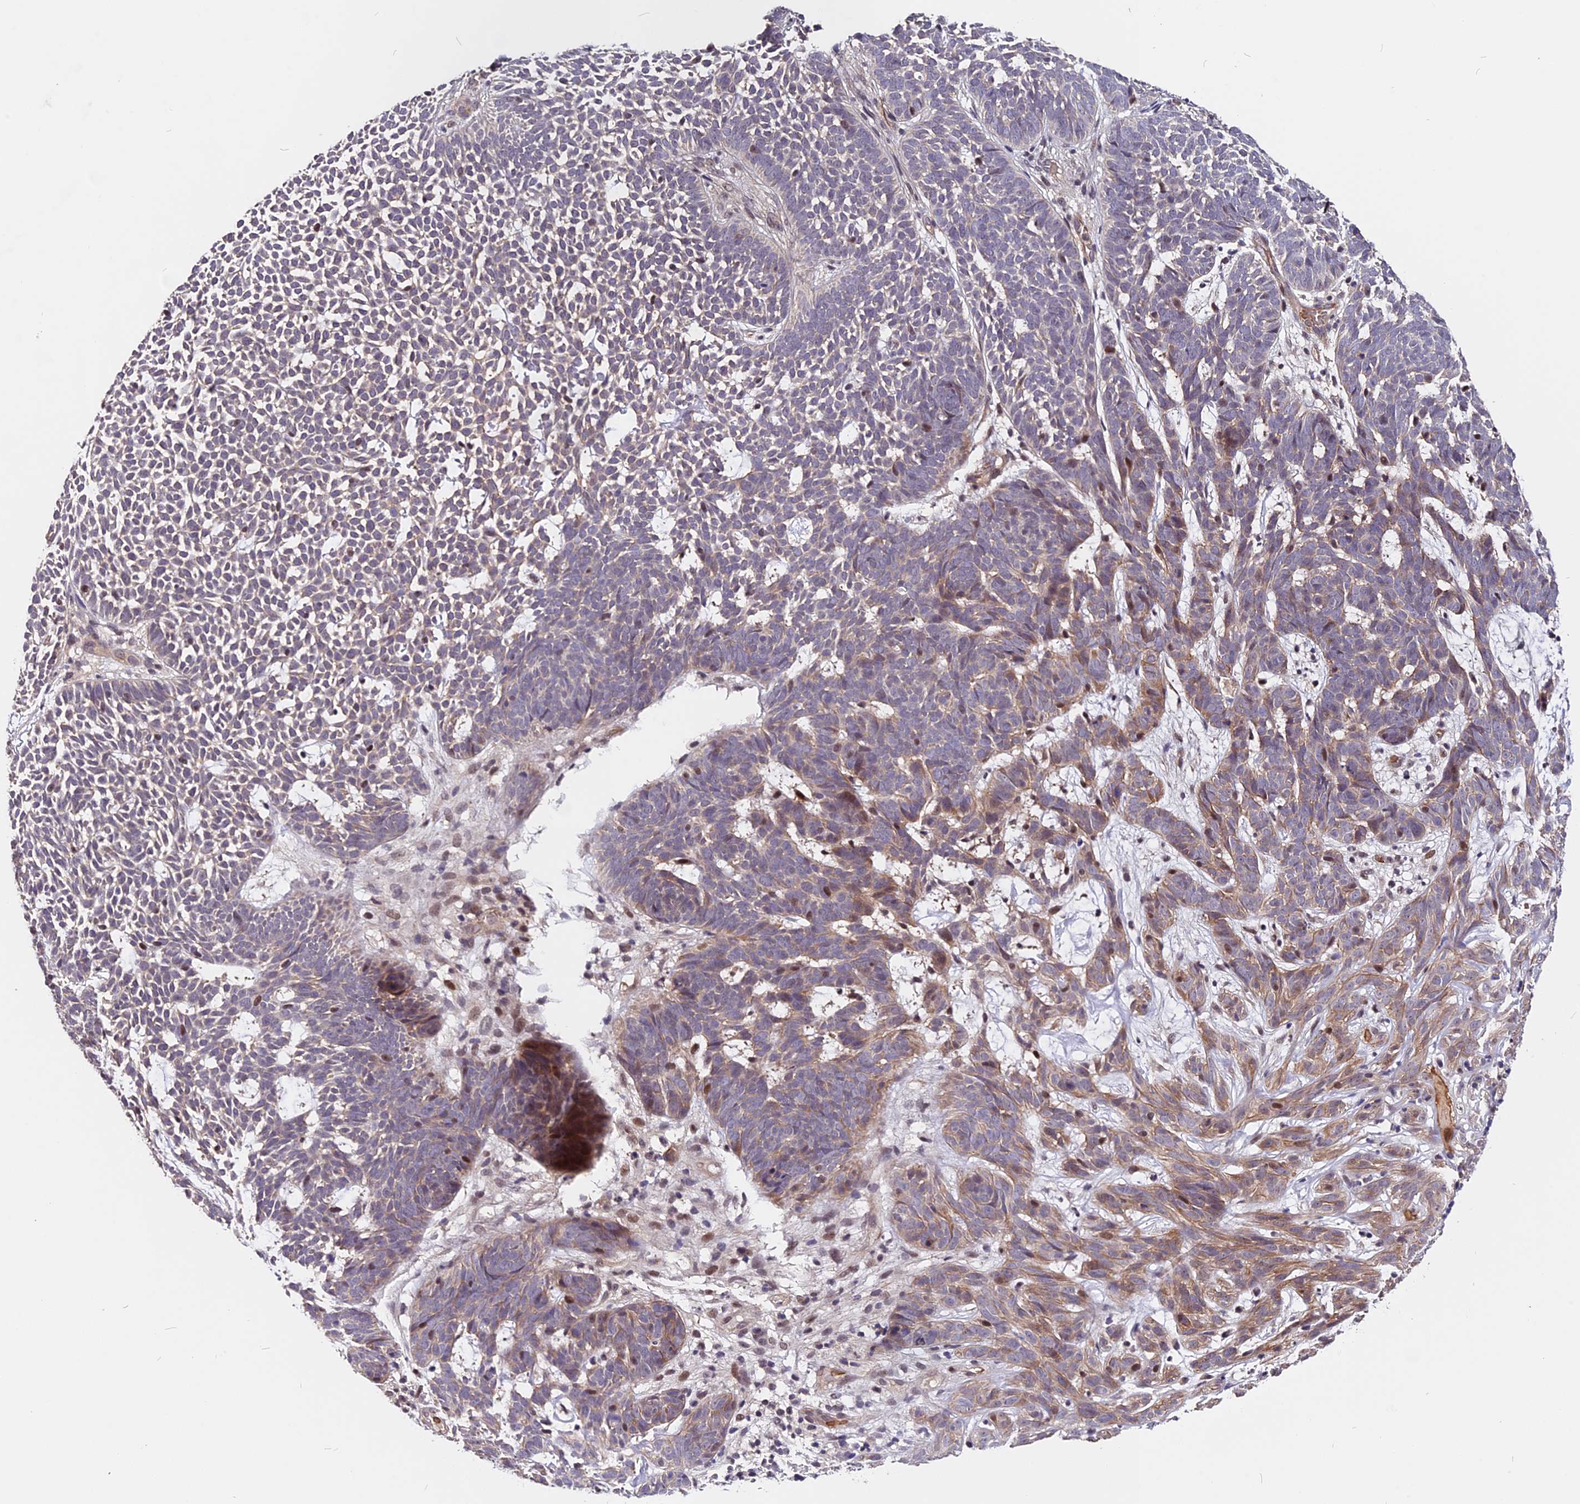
{"staining": {"intensity": "weak", "quantity": "<25%", "location": "cytoplasmic/membranous"}, "tissue": "skin cancer", "cell_type": "Tumor cells", "image_type": "cancer", "snomed": [{"axis": "morphology", "description": "Basal cell carcinoma"}, {"axis": "topography", "description": "Skin"}], "caption": "Skin cancer stained for a protein using immunohistochemistry reveals no staining tumor cells.", "gene": "ZC3H10", "patient": {"sex": "female", "age": 78}}